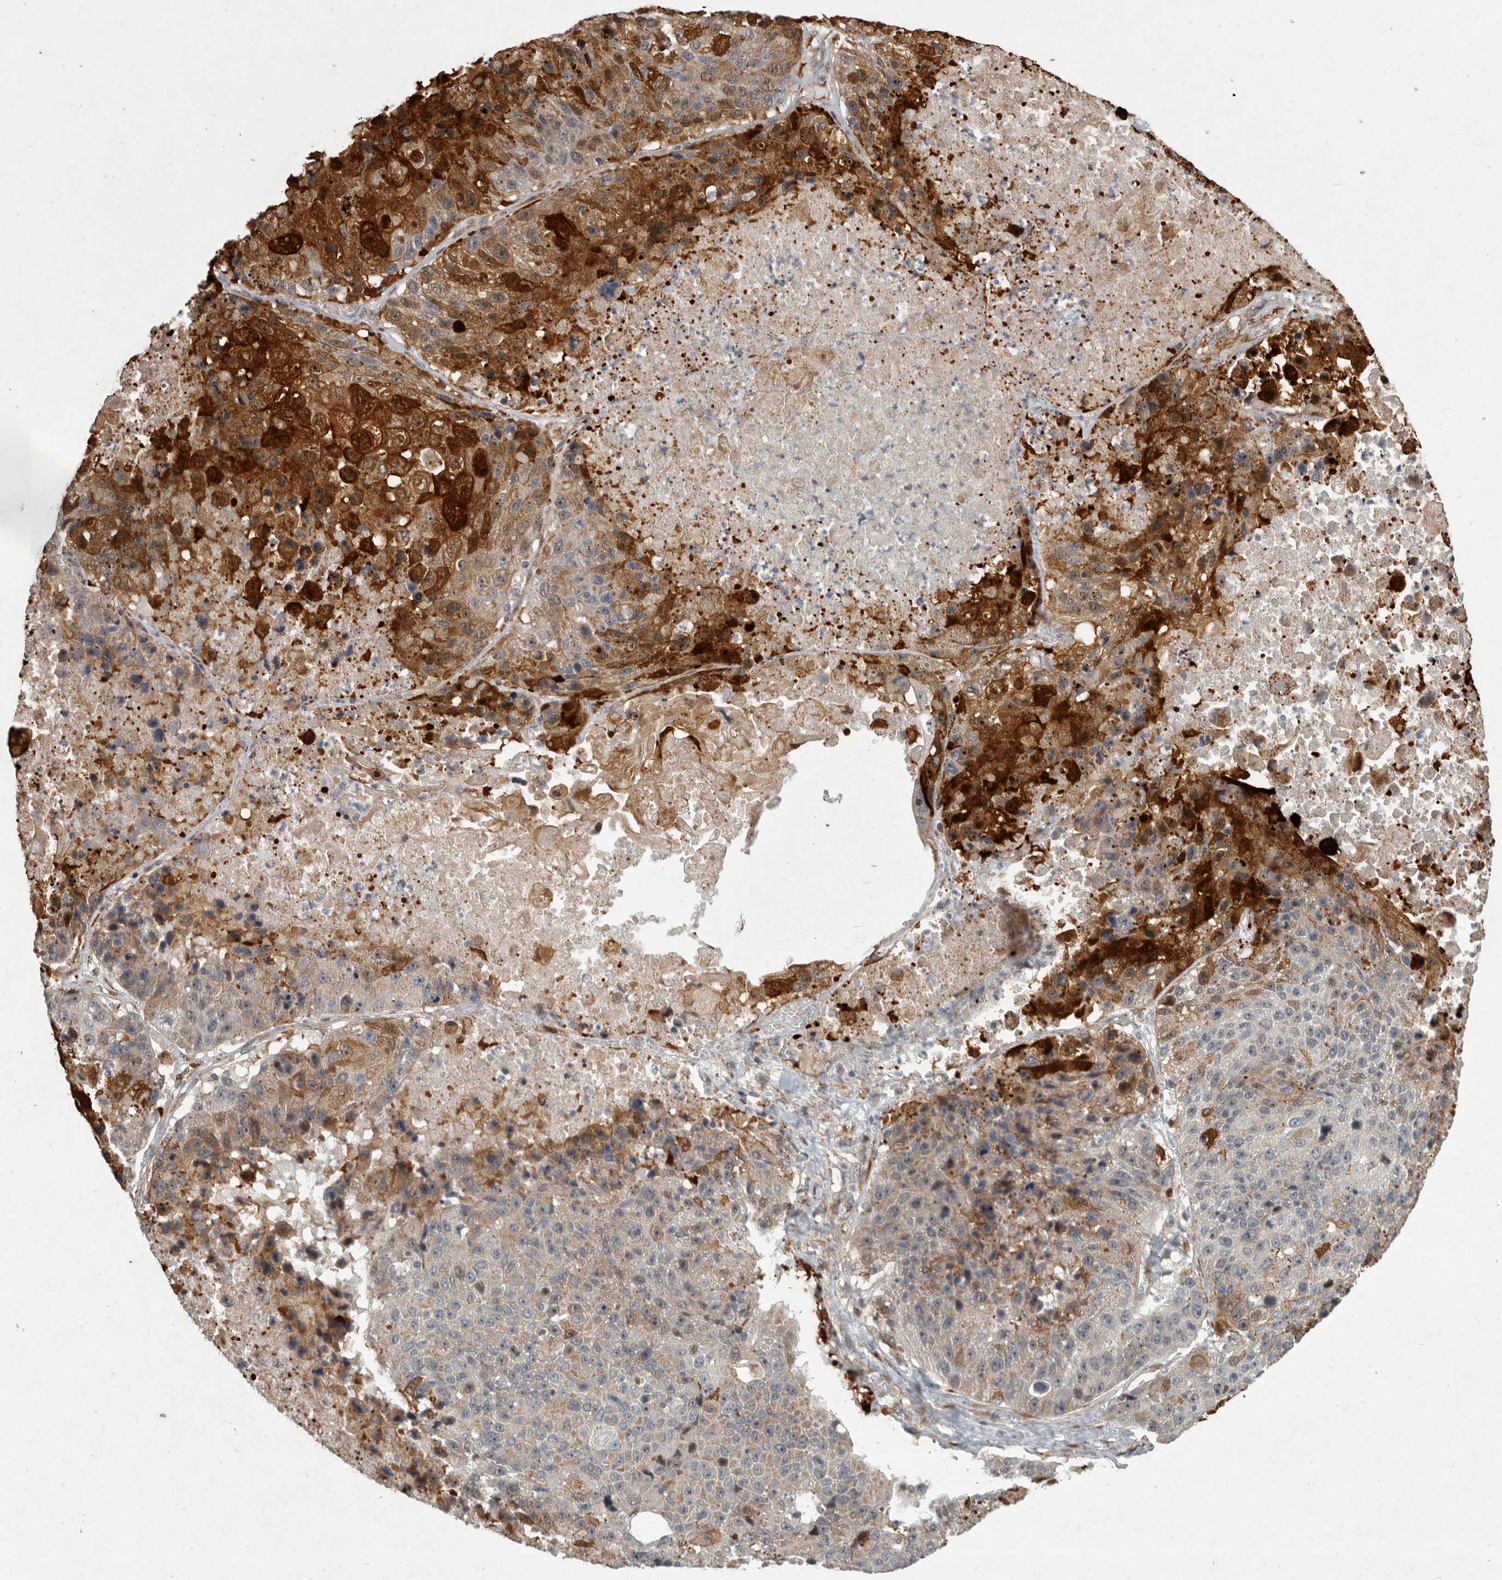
{"staining": {"intensity": "moderate", "quantity": "25%-75%", "location": "cytoplasmic/membranous"}, "tissue": "lung cancer", "cell_type": "Tumor cells", "image_type": "cancer", "snomed": [{"axis": "morphology", "description": "Squamous cell carcinoma, NOS"}, {"axis": "topography", "description": "Lung"}], "caption": "Immunohistochemical staining of lung cancer exhibits medium levels of moderate cytoplasmic/membranous protein positivity in approximately 25%-75% of tumor cells. (DAB IHC, brown staining for protein, blue staining for nuclei).", "gene": "MPDZ", "patient": {"sex": "male", "age": 61}}